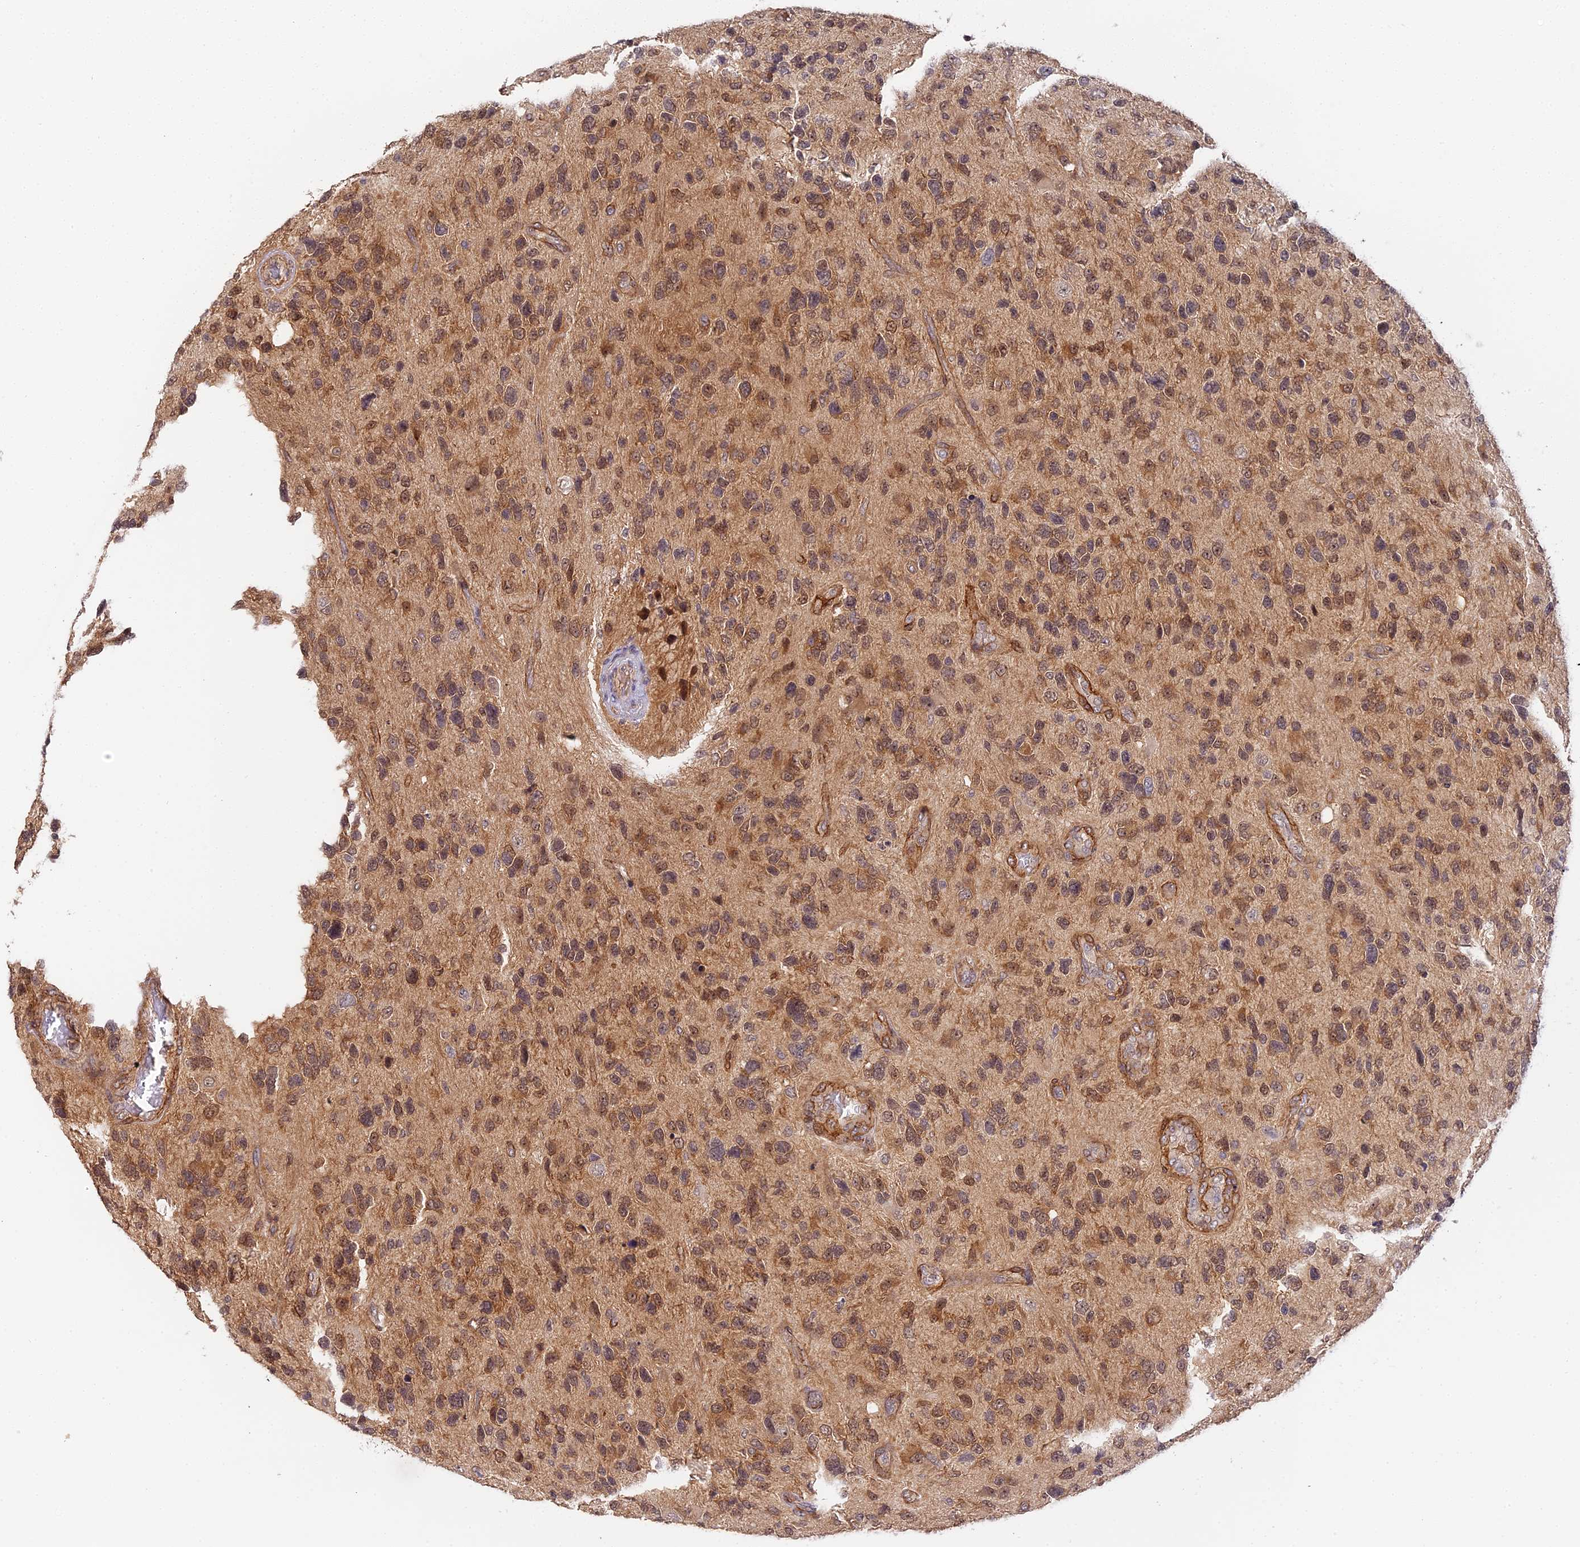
{"staining": {"intensity": "weak", "quantity": "25%-75%", "location": "nuclear"}, "tissue": "glioma", "cell_type": "Tumor cells", "image_type": "cancer", "snomed": [{"axis": "morphology", "description": "Glioma, malignant, High grade"}, {"axis": "topography", "description": "Brain"}], "caption": "Human malignant glioma (high-grade) stained with a protein marker demonstrates weak staining in tumor cells.", "gene": "IMPACT", "patient": {"sex": "female", "age": 58}}